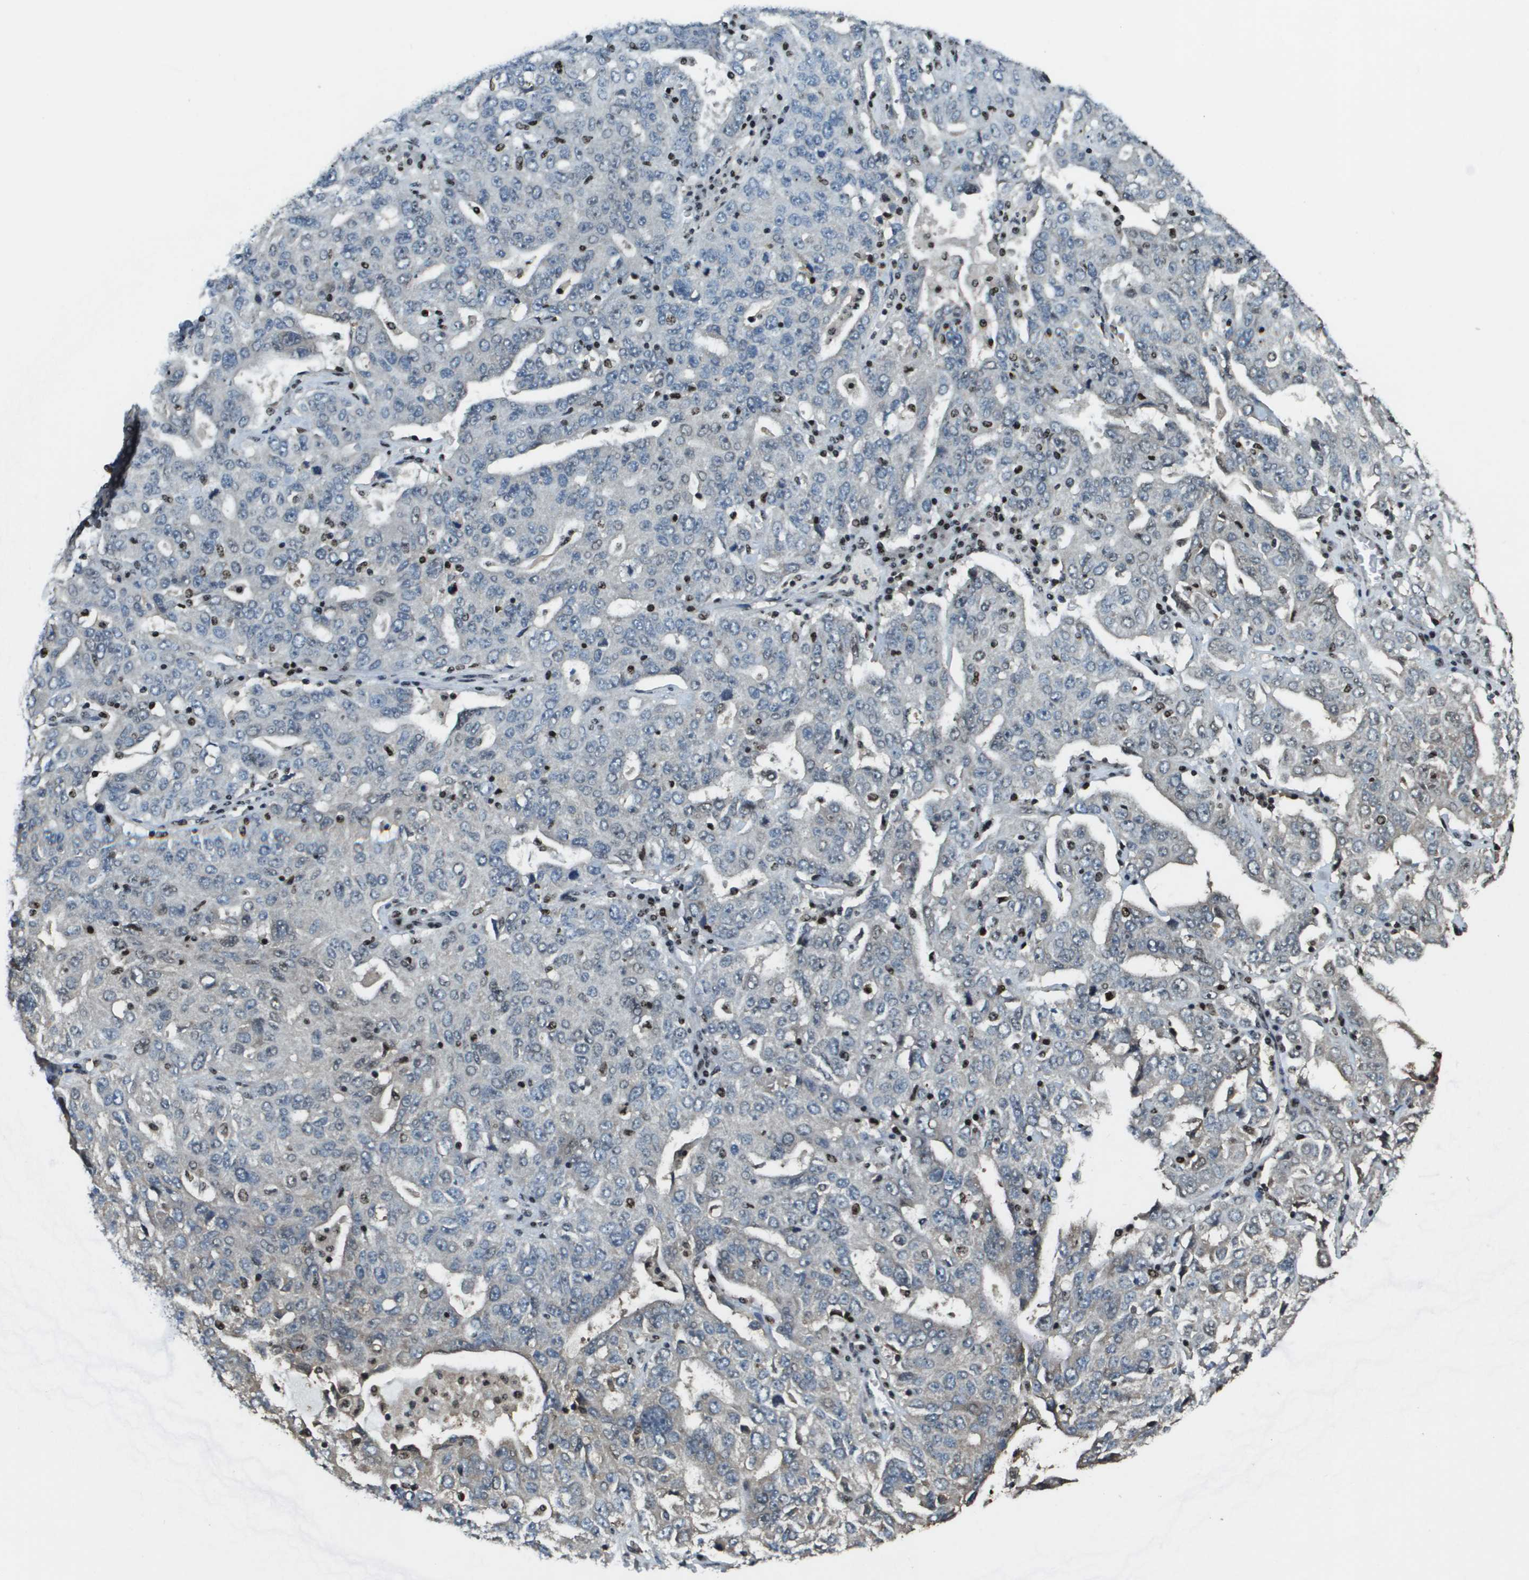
{"staining": {"intensity": "weak", "quantity": "<25%", "location": "nuclear"}, "tissue": "ovarian cancer", "cell_type": "Tumor cells", "image_type": "cancer", "snomed": [{"axis": "morphology", "description": "Carcinoma, endometroid"}, {"axis": "topography", "description": "Ovary"}], "caption": "The immunohistochemistry histopathology image has no significant positivity in tumor cells of ovarian cancer tissue.", "gene": "SP100", "patient": {"sex": "female", "age": 62}}